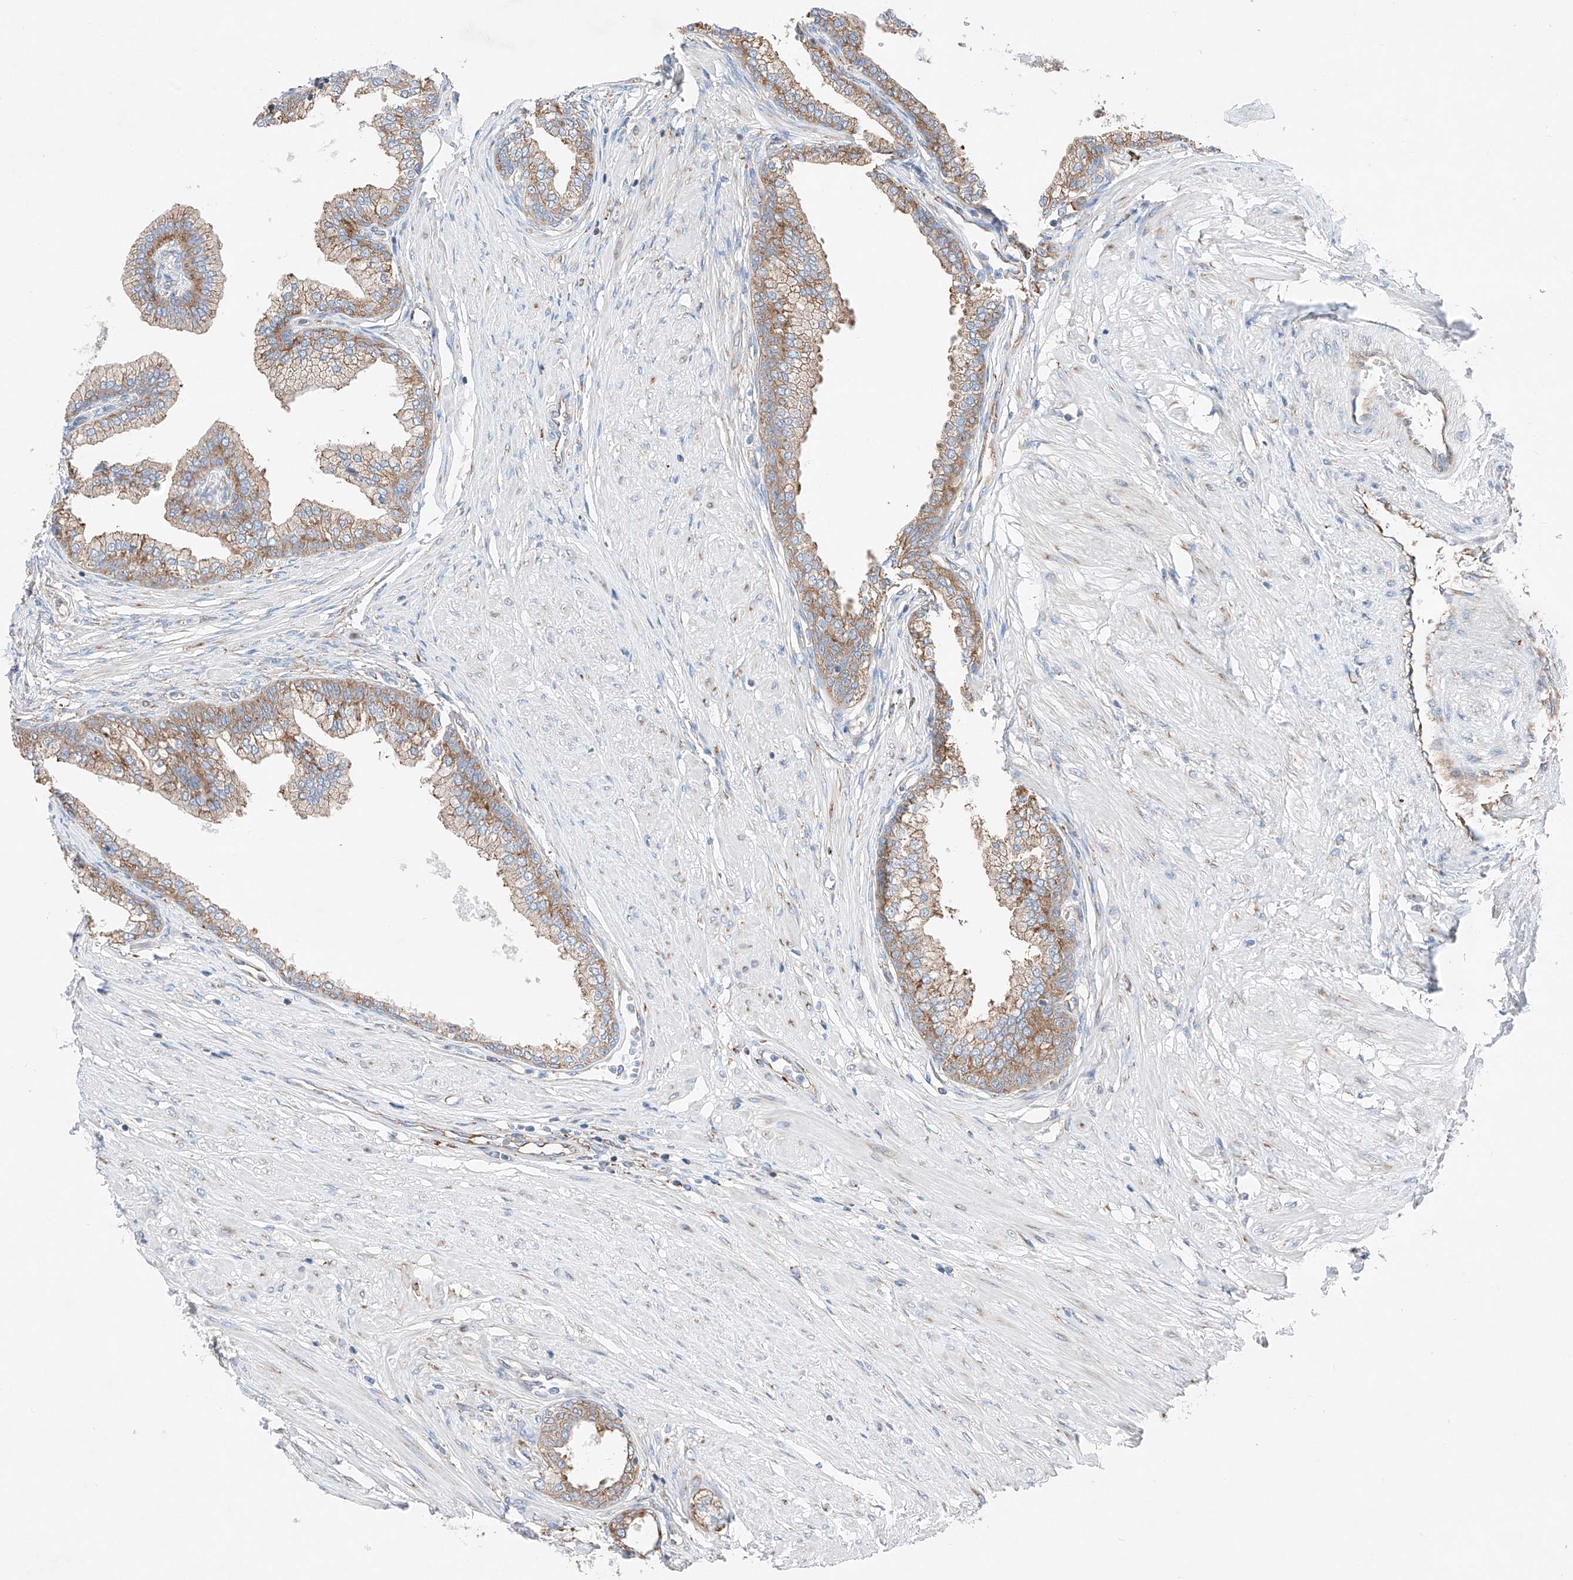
{"staining": {"intensity": "moderate", "quantity": ">75%", "location": "cytoplasmic/membranous"}, "tissue": "prostate", "cell_type": "Glandular cells", "image_type": "normal", "snomed": [{"axis": "morphology", "description": "Normal tissue, NOS"}, {"axis": "morphology", "description": "Urothelial carcinoma, Low grade"}, {"axis": "topography", "description": "Urinary bladder"}, {"axis": "topography", "description": "Prostate"}], "caption": "This photomicrograph shows IHC staining of unremarkable human prostate, with medium moderate cytoplasmic/membranous expression in about >75% of glandular cells.", "gene": "CRELD1", "patient": {"sex": "male", "age": 60}}